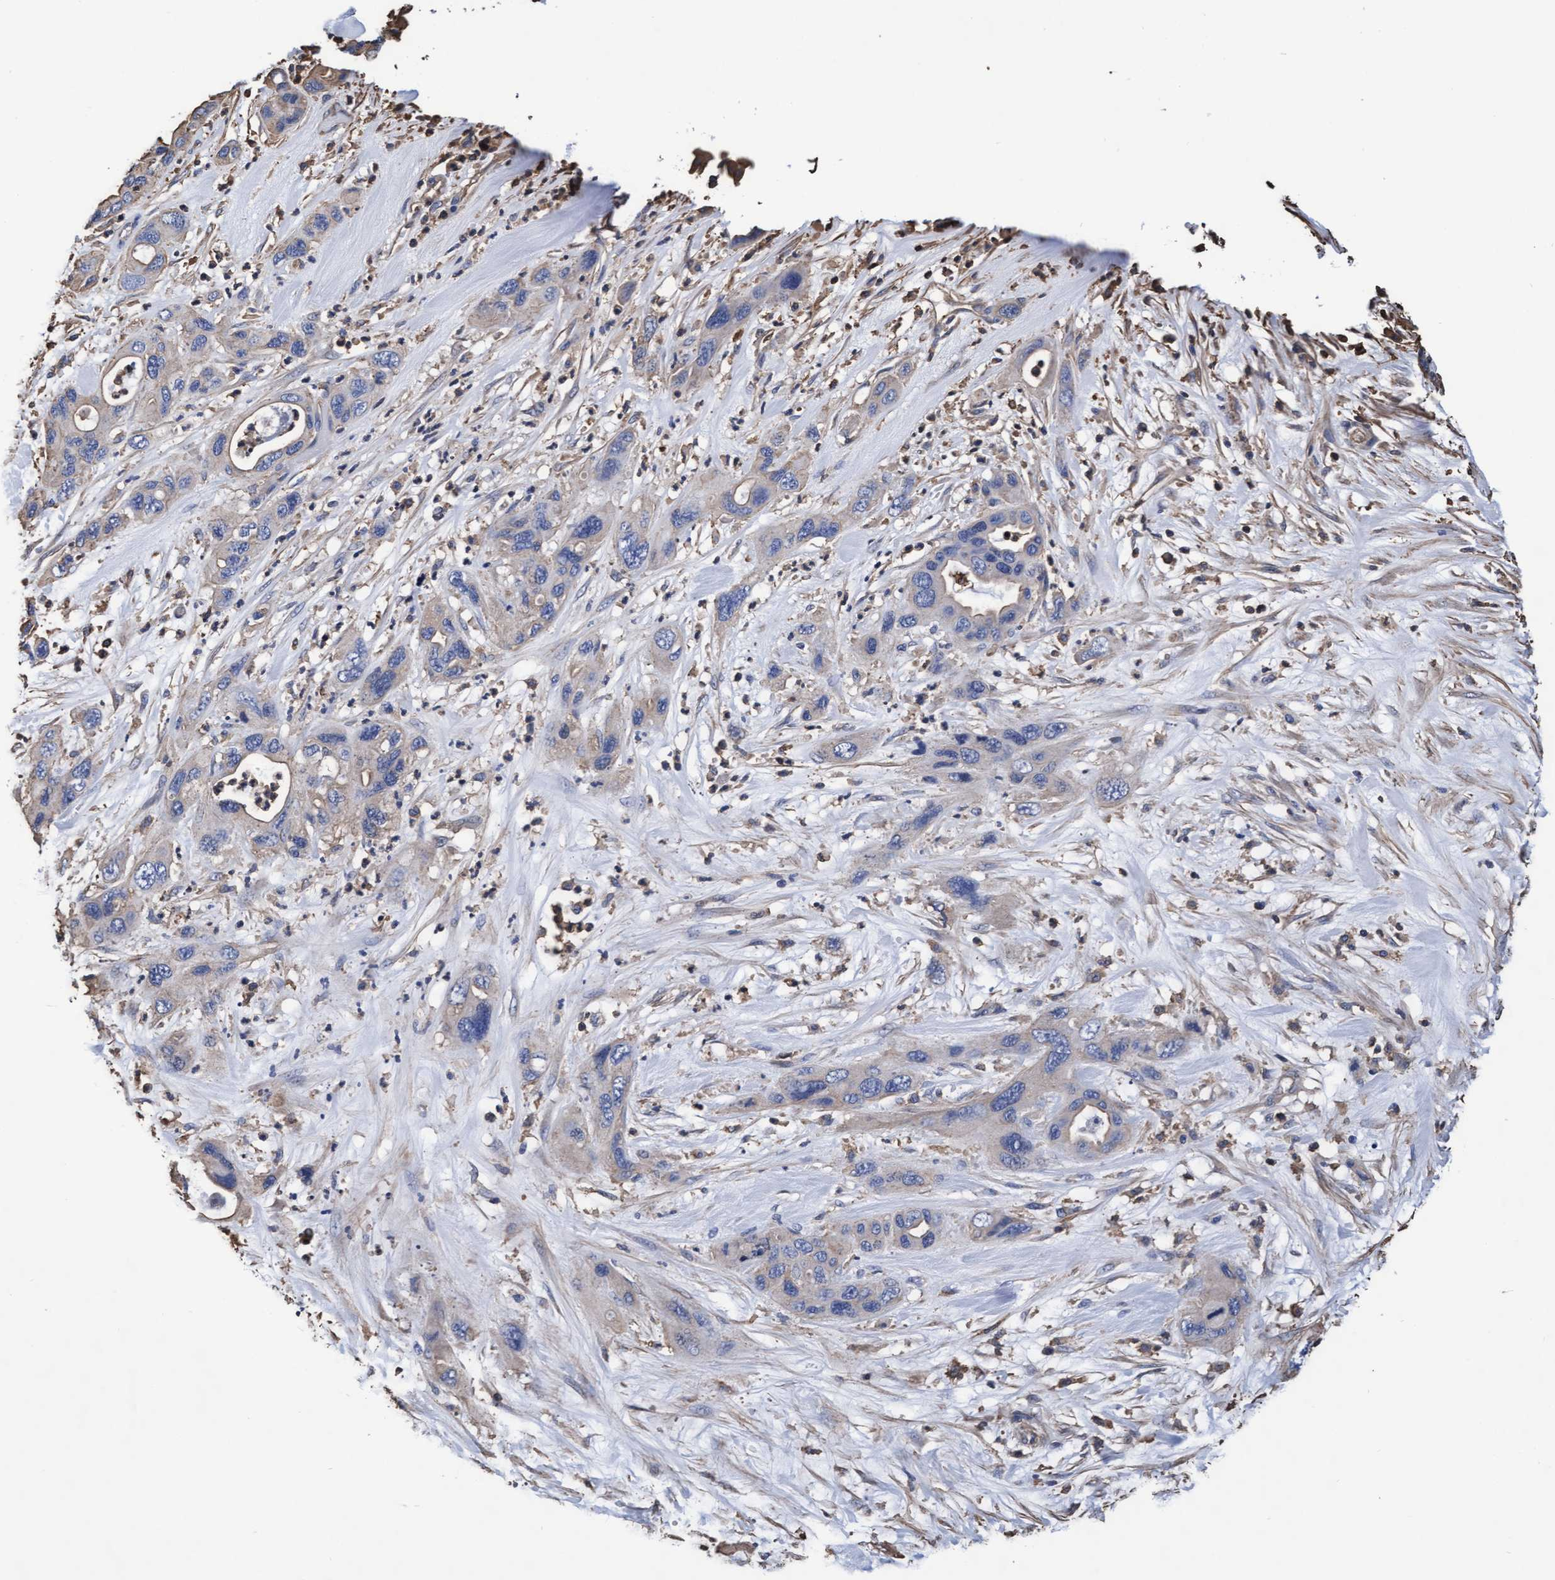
{"staining": {"intensity": "negative", "quantity": "none", "location": "none"}, "tissue": "pancreatic cancer", "cell_type": "Tumor cells", "image_type": "cancer", "snomed": [{"axis": "morphology", "description": "Adenocarcinoma, NOS"}, {"axis": "topography", "description": "Pancreas"}], "caption": "Human pancreatic cancer stained for a protein using immunohistochemistry (IHC) shows no positivity in tumor cells.", "gene": "GRHPR", "patient": {"sex": "female", "age": 71}}